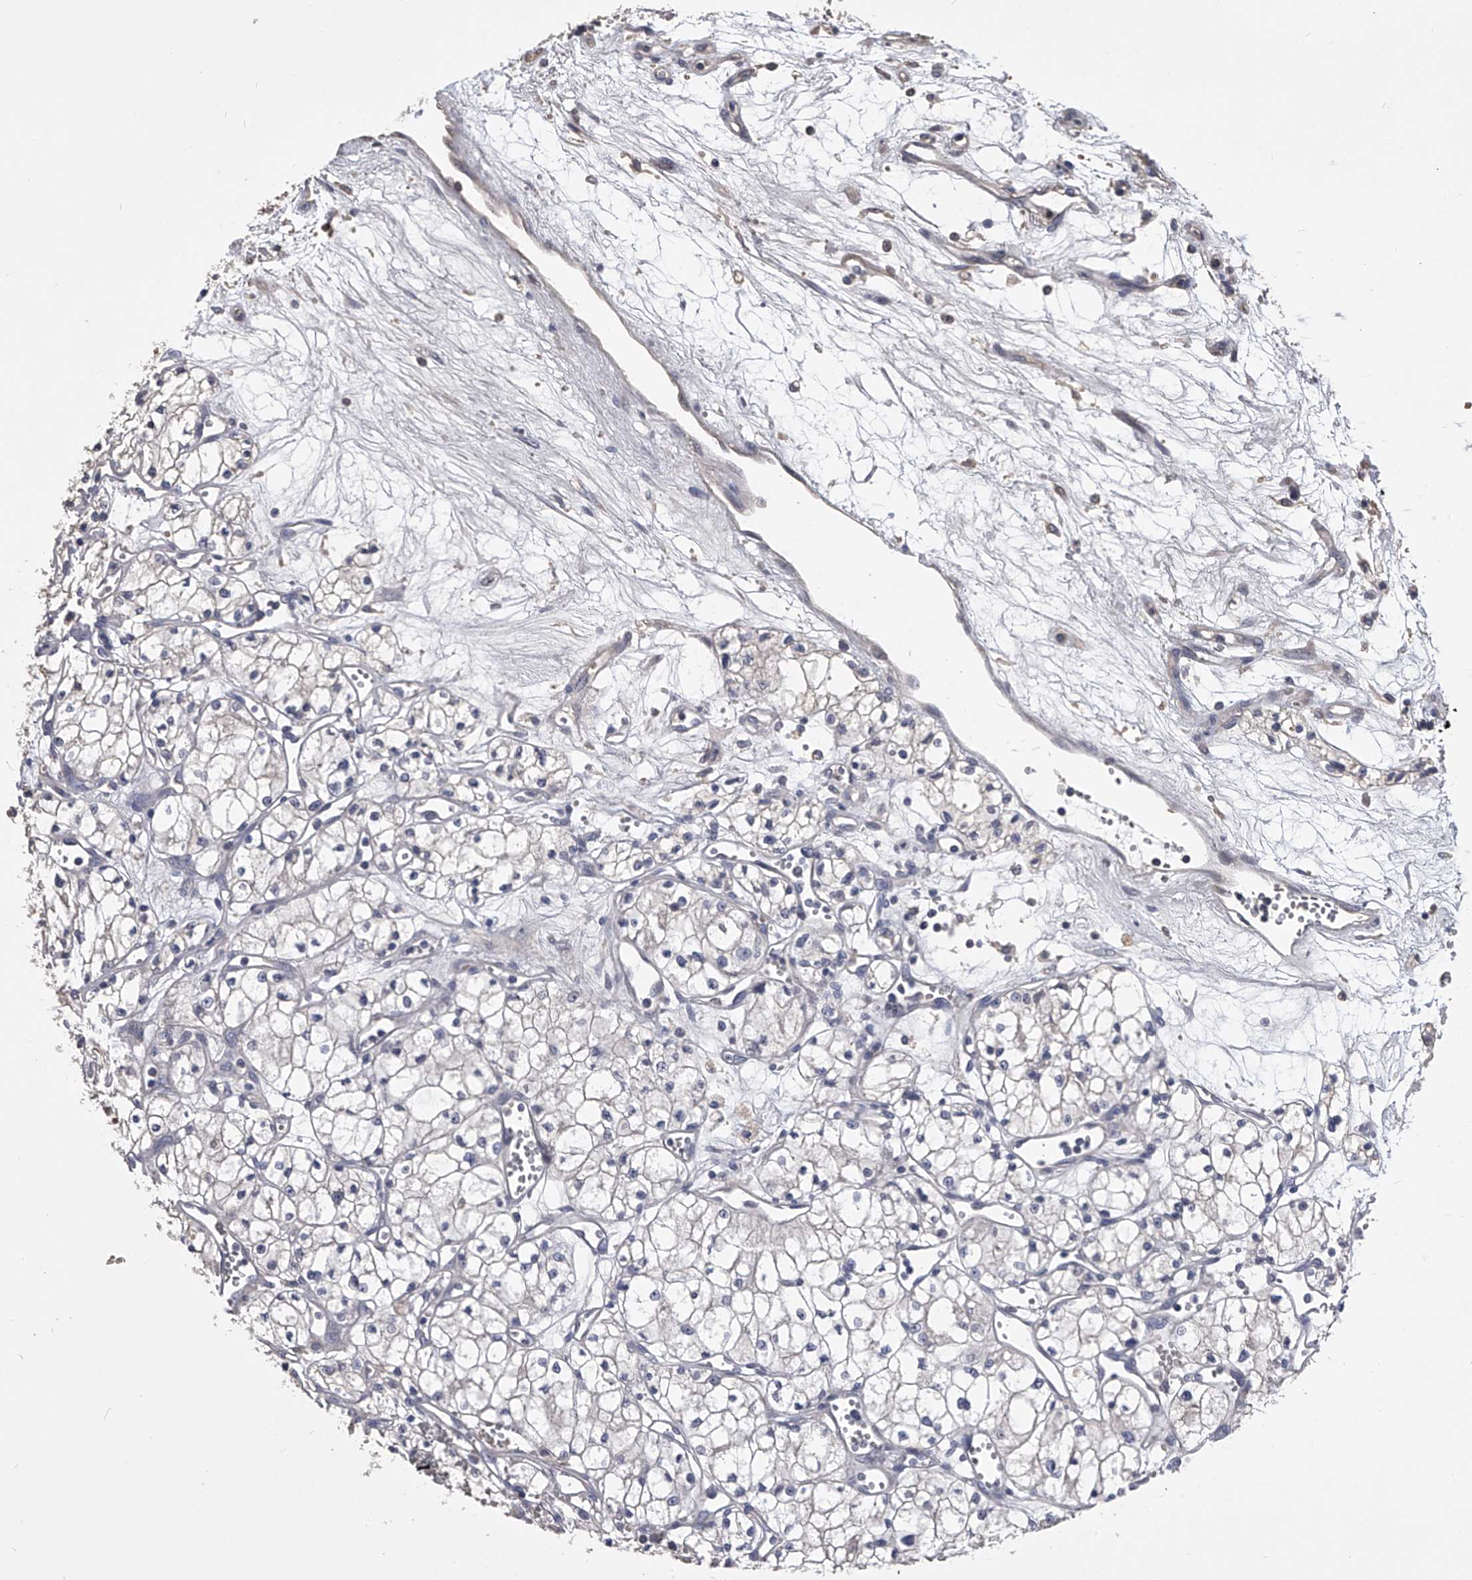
{"staining": {"intensity": "negative", "quantity": "none", "location": "none"}, "tissue": "renal cancer", "cell_type": "Tumor cells", "image_type": "cancer", "snomed": [{"axis": "morphology", "description": "Adenocarcinoma, NOS"}, {"axis": "topography", "description": "Kidney"}], "caption": "High power microscopy micrograph of an immunohistochemistry (IHC) image of renal cancer (adenocarcinoma), revealing no significant positivity in tumor cells. The staining is performed using DAB brown chromogen with nuclei counter-stained in using hematoxylin.", "gene": "MDN1", "patient": {"sex": "male", "age": 59}}